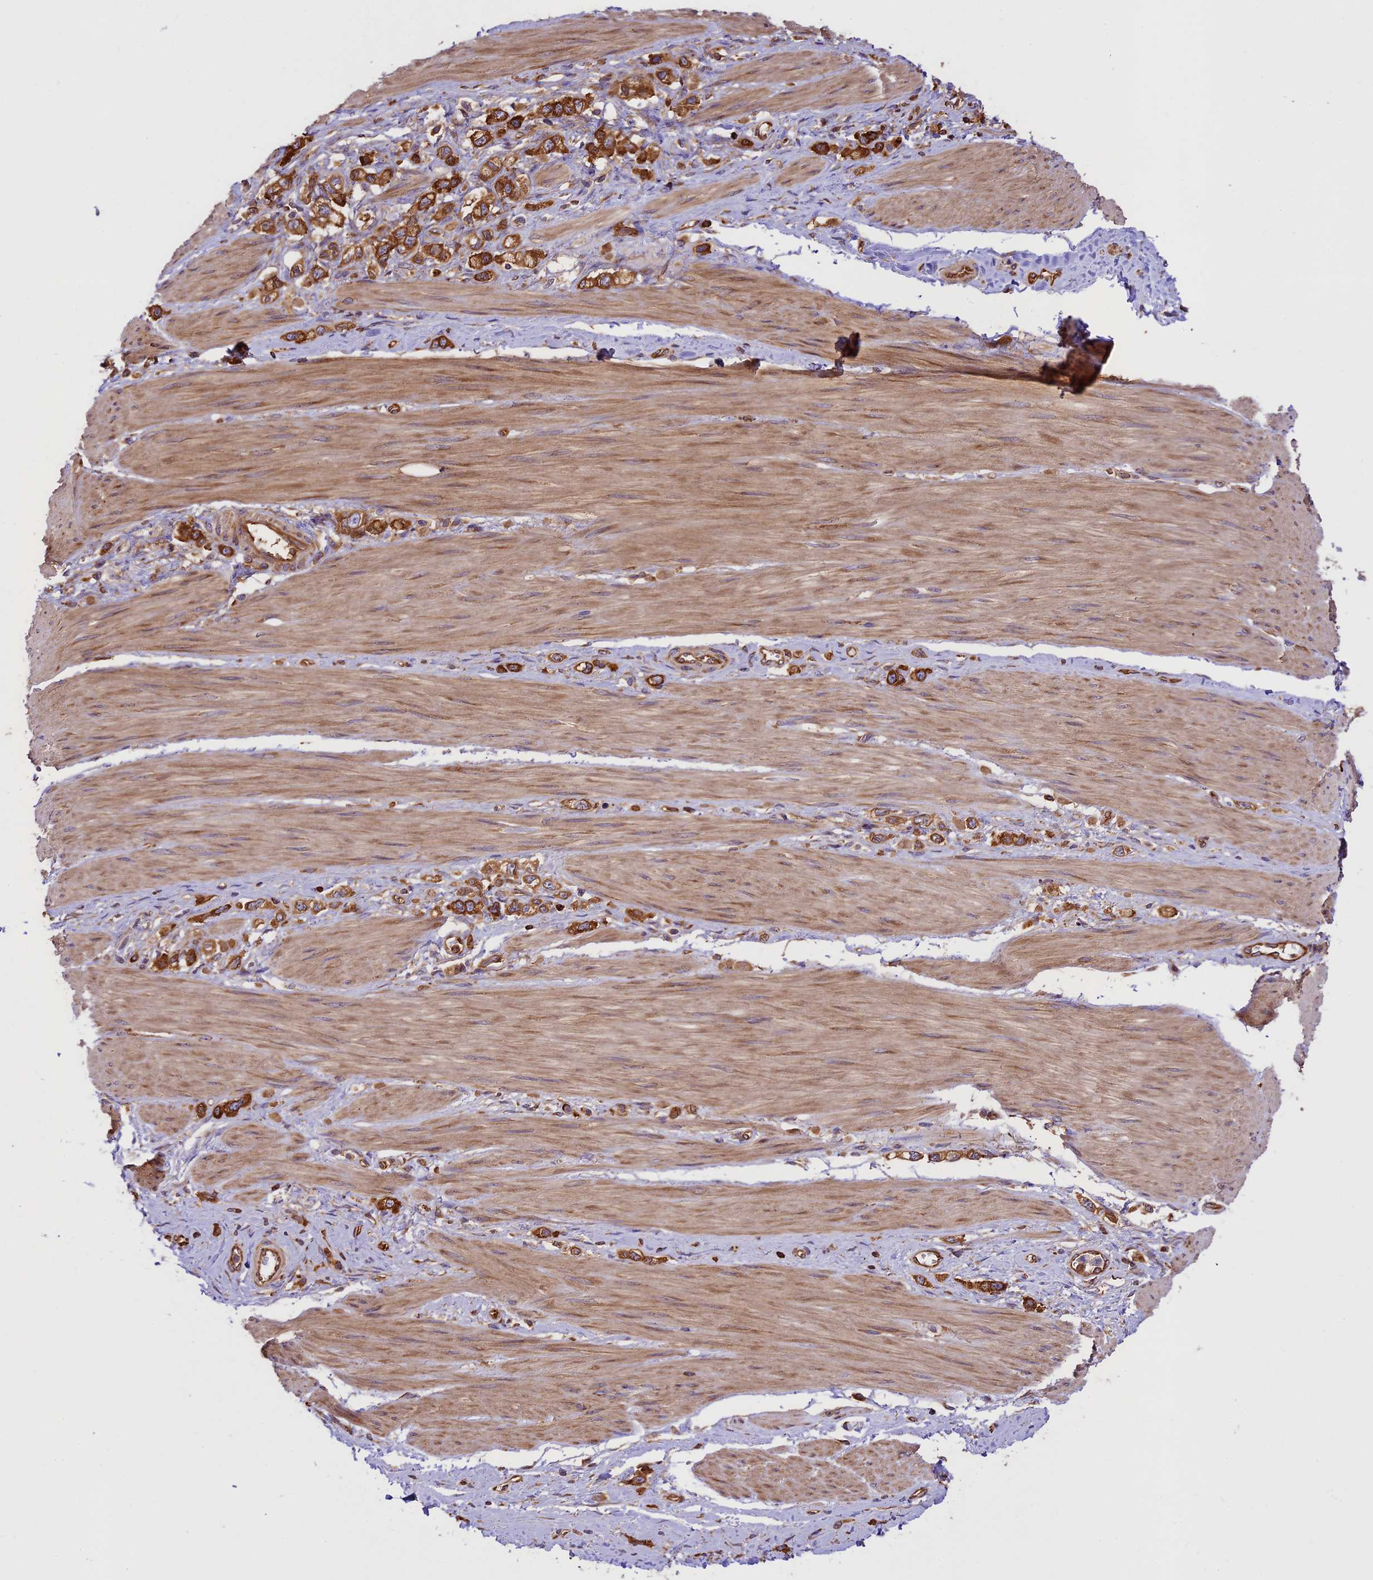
{"staining": {"intensity": "strong", "quantity": ">75%", "location": "cytoplasmic/membranous"}, "tissue": "stomach cancer", "cell_type": "Tumor cells", "image_type": "cancer", "snomed": [{"axis": "morphology", "description": "Adenocarcinoma, NOS"}, {"axis": "topography", "description": "Stomach"}], "caption": "The image displays staining of stomach cancer (adenocarcinoma), revealing strong cytoplasmic/membranous protein positivity (brown color) within tumor cells.", "gene": "KARS1", "patient": {"sex": "female", "age": 65}}